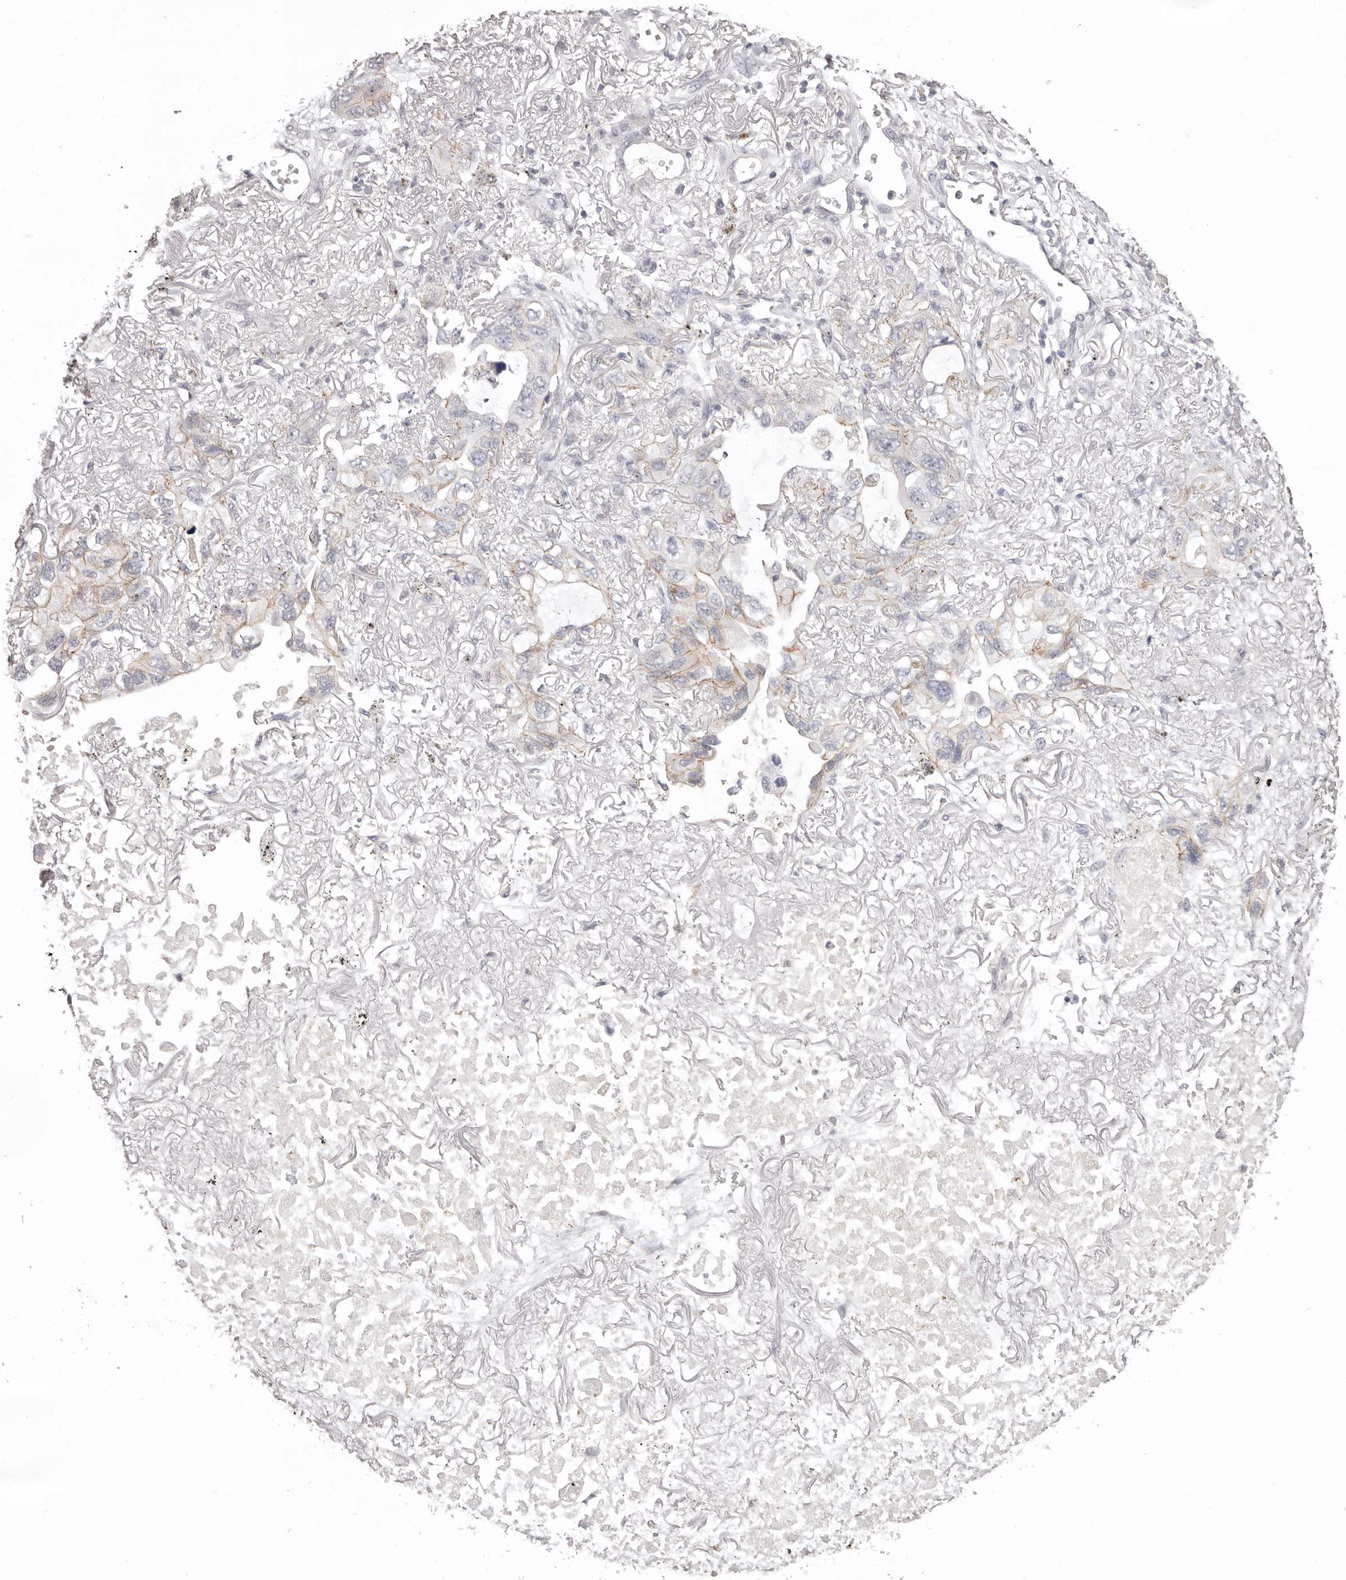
{"staining": {"intensity": "weak", "quantity": "<25%", "location": "cytoplasmic/membranous"}, "tissue": "lung cancer", "cell_type": "Tumor cells", "image_type": "cancer", "snomed": [{"axis": "morphology", "description": "Squamous cell carcinoma, NOS"}, {"axis": "topography", "description": "Lung"}], "caption": "This is an IHC photomicrograph of lung cancer (squamous cell carcinoma). There is no expression in tumor cells.", "gene": "PCDHB6", "patient": {"sex": "female", "age": 73}}